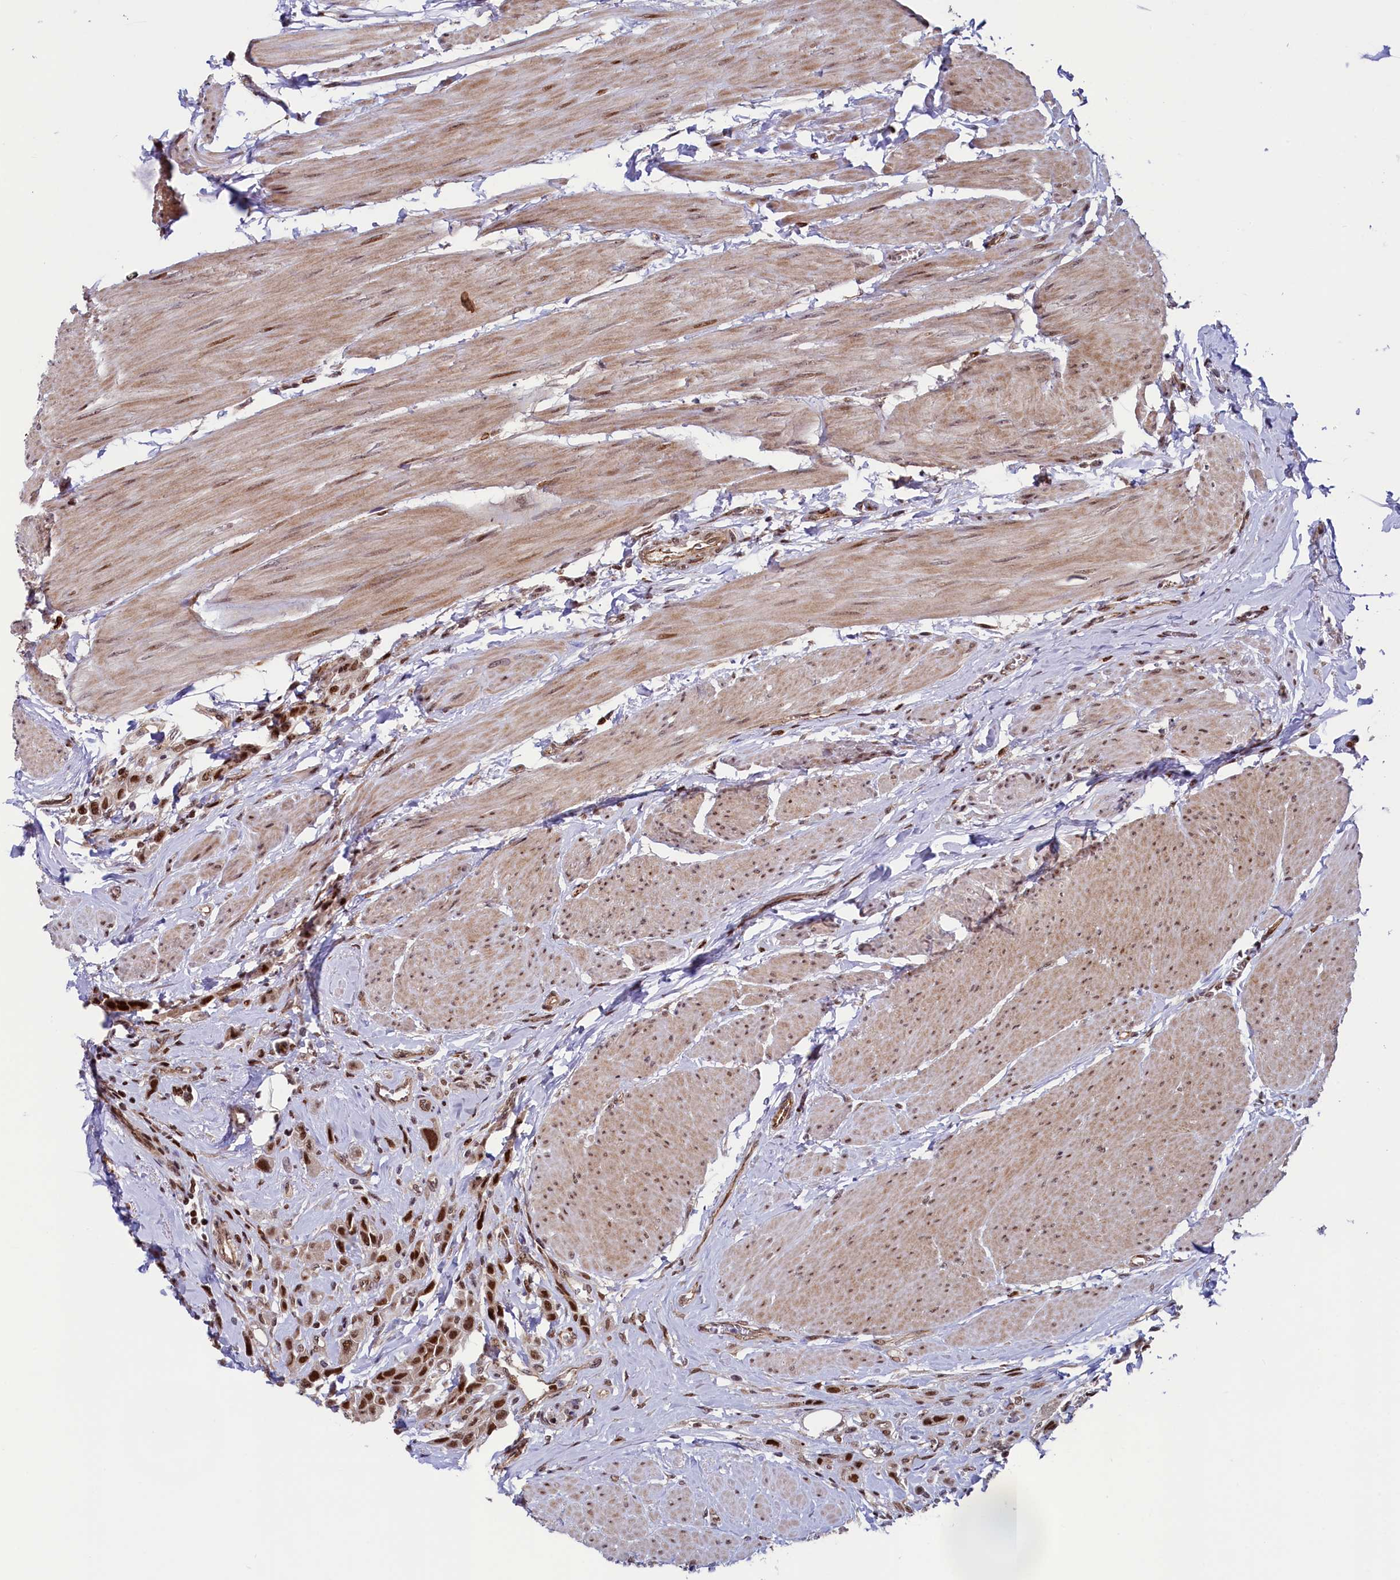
{"staining": {"intensity": "moderate", "quantity": ">75%", "location": "nuclear"}, "tissue": "urothelial cancer", "cell_type": "Tumor cells", "image_type": "cancer", "snomed": [{"axis": "morphology", "description": "Urothelial carcinoma, High grade"}, {"axis": "topography", "description": "Urinary bladder"}], "caption": "The photomicrograph demonstrates staining of urothelial cancer, revealing moderate nuclear protein expression (brown color) within tumor cells.", "gene": "LEO1", "patient": {"sex": "male", "age": 50}}